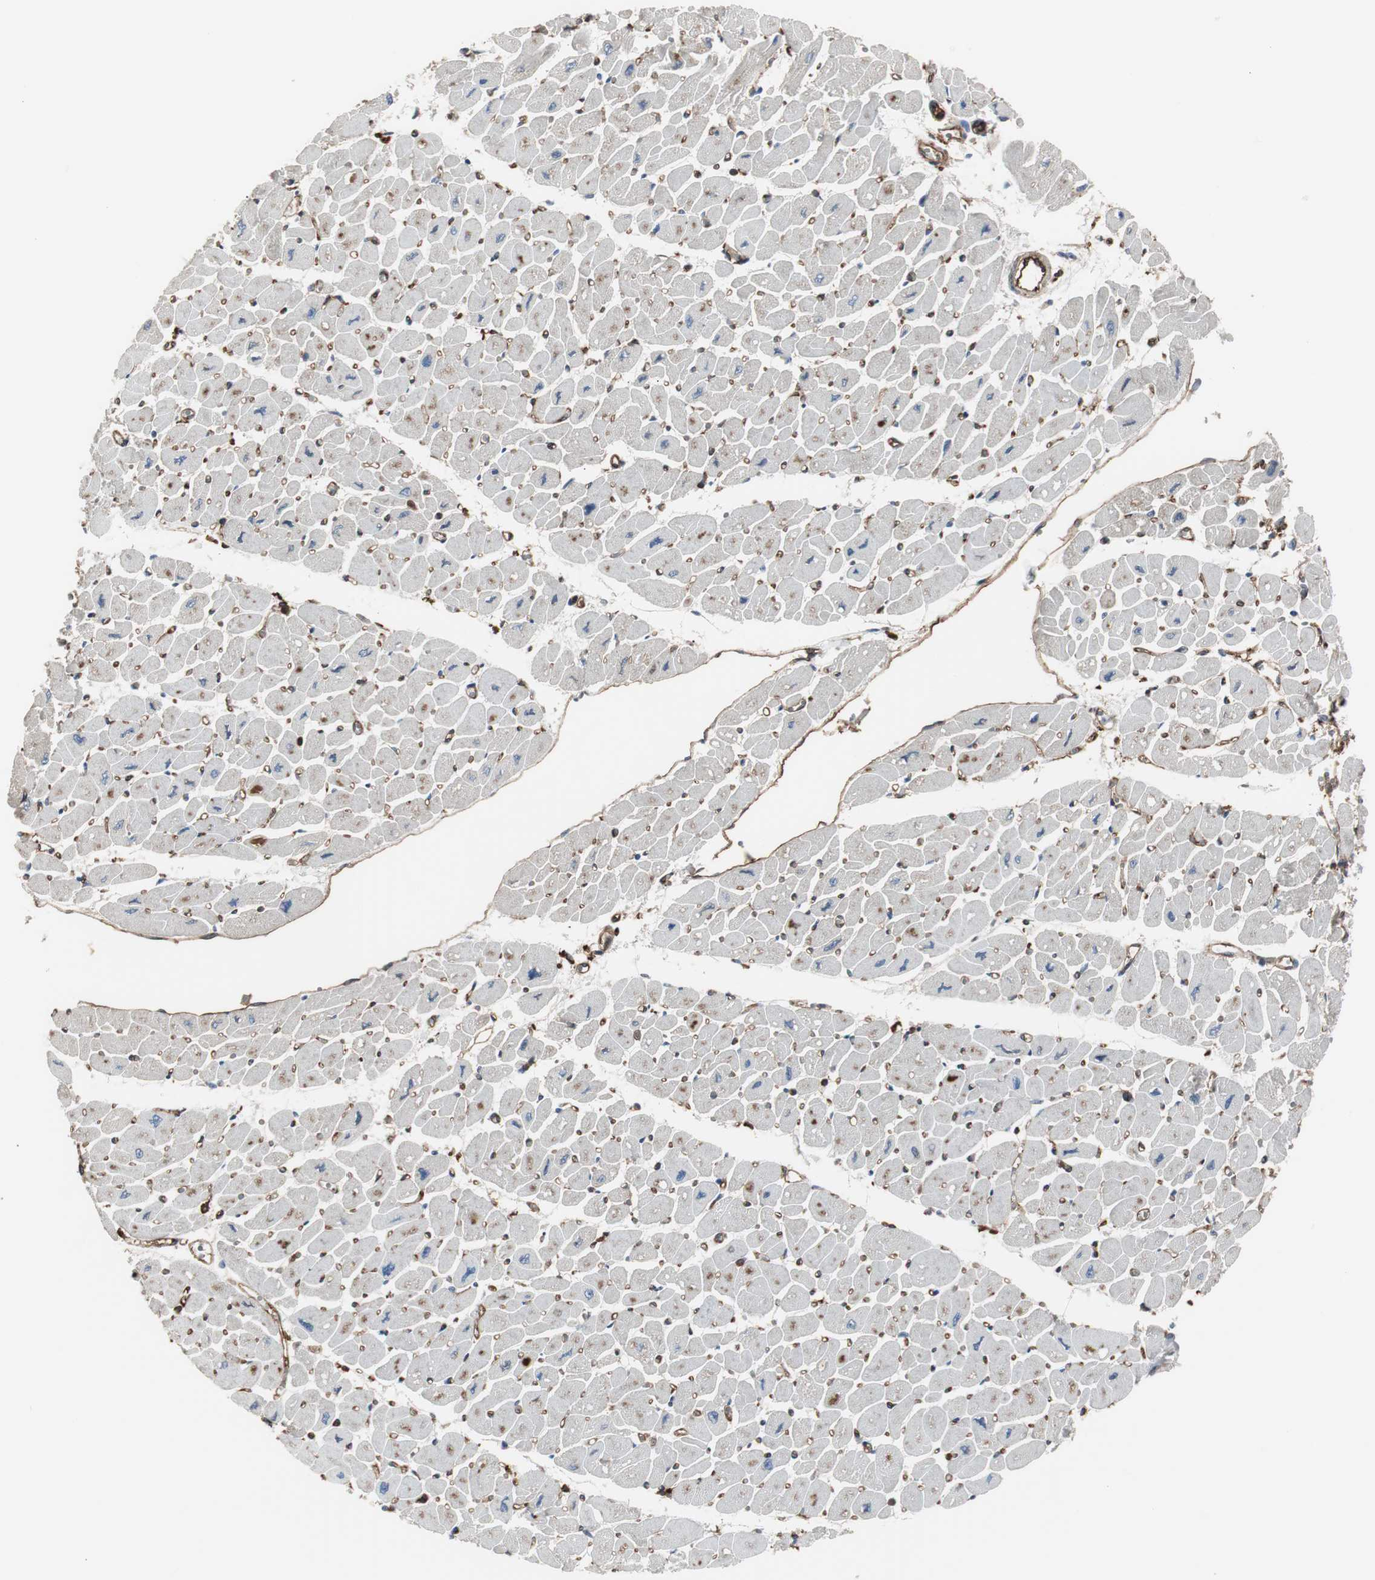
{"staining": {"intensity": "weak", "quantity": "25%-75%", "location": "cytoplasmic/membranous"}, "tissue": "heart muscle", "cell_type": "Cardiomyocytes", "image_type": "normal", "snomed": [{"axis": "morphology", "description": "Normal tissue, NOS"}, {"axis": "topography", "description": "Heart"}], "caption": "DAB (3,3'-diaminobenzidine) immunohistochemical staining of normal human heart muscle reveals weak cytoplasmic/membranous protein staining in about 25%-75% of cardiomyocytes. The staining is performed using DAB brown chromogen to label protein expression. The nuclei are counter-stained blue using hematoxylin.", "gene": "B2M", "patient": {"sex": "female", "age": 54}}